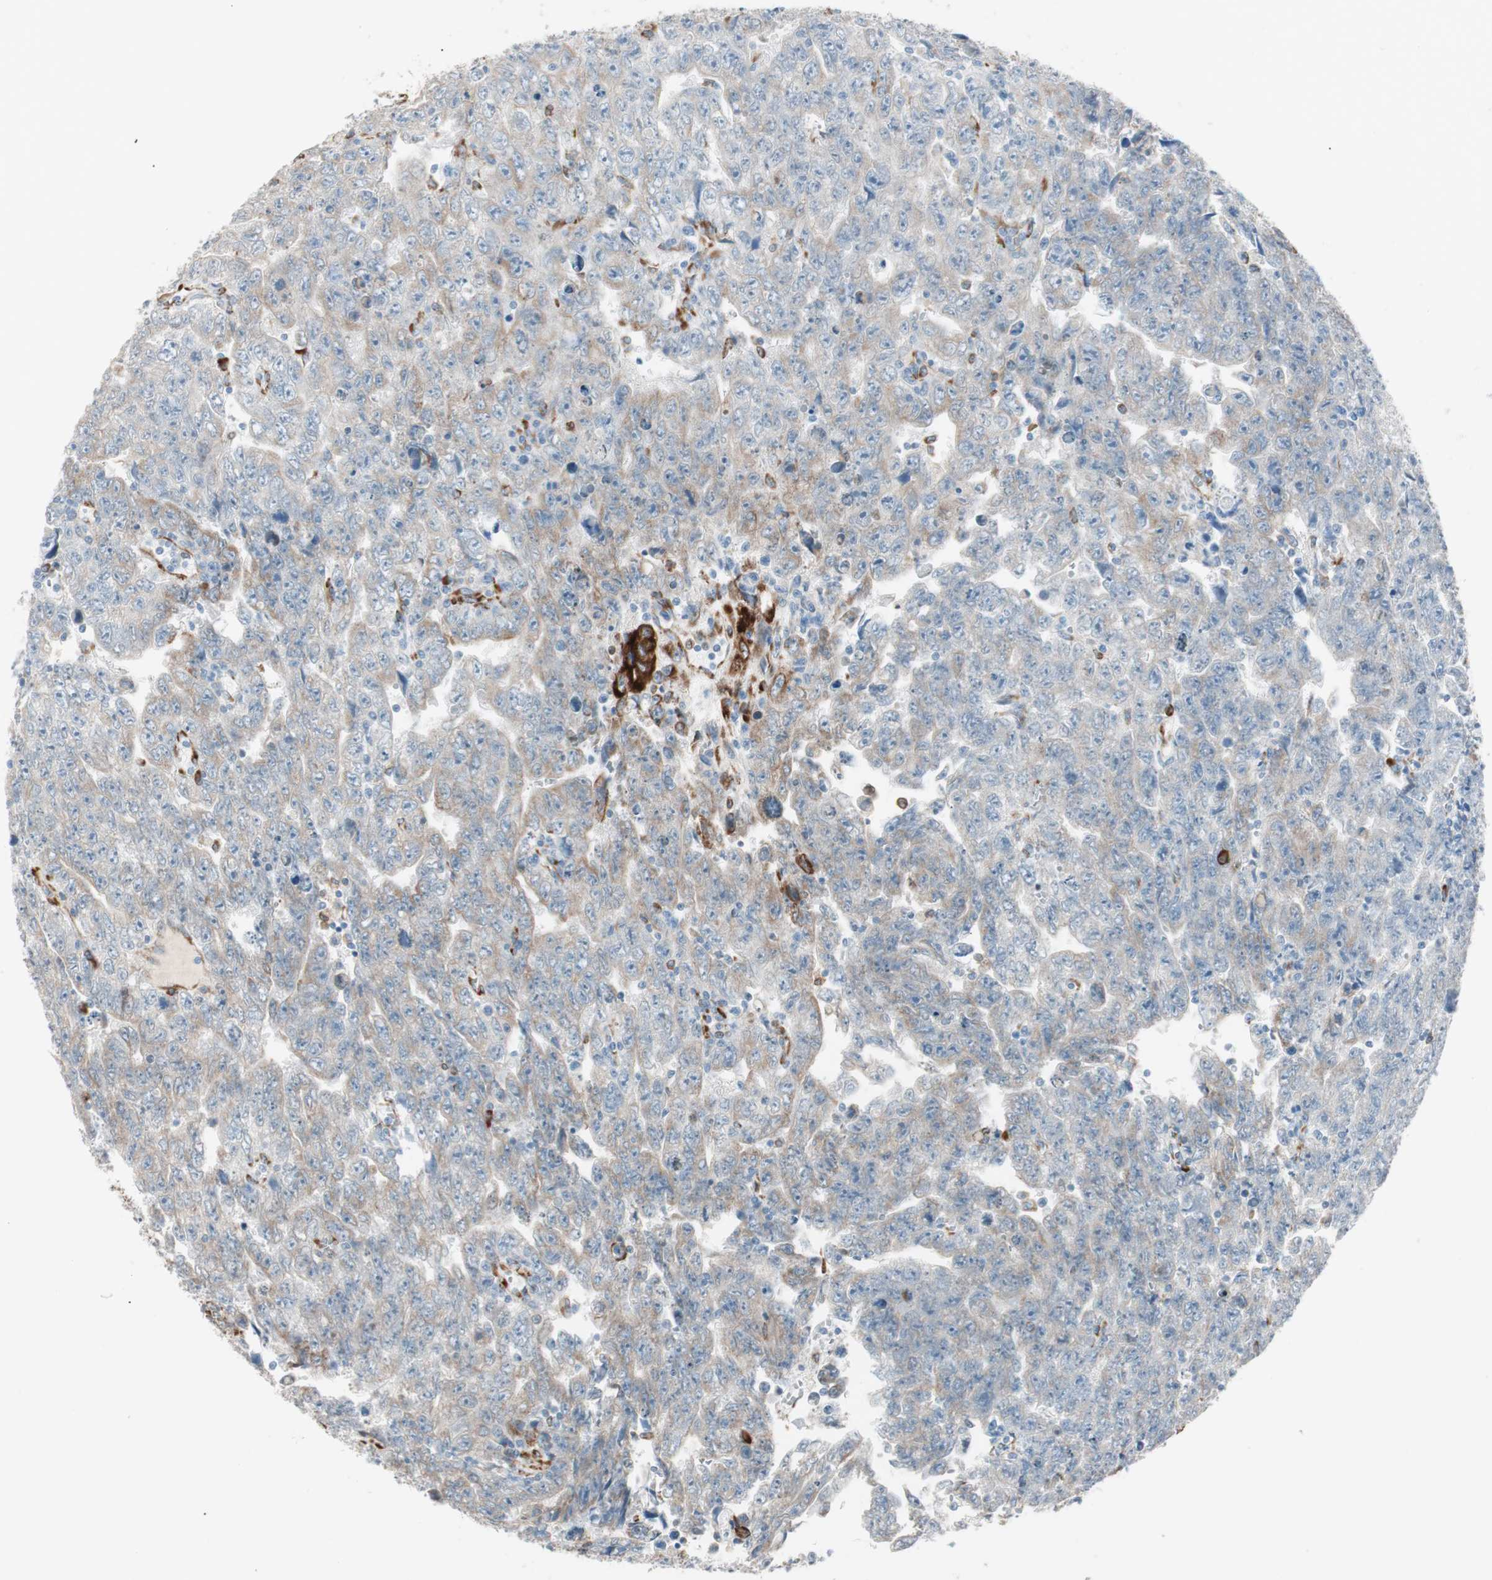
{"staining": {"intensity": "moderate", "quantity": ">75%", "location": "cytoplasmic/membranous"}, "tissue": "testis cancer", "cell_type": "Tumor cells", "image_type": "cancer", "snomed": [{"axis": "morphology", "description": "Carcinoma, Embryonal, NOS"}, {"axis": "topography", "description": "Testis"}], "caption": "An immunohistochemistry image of neoplastic tissue is shown. Protein staining in brown labels moderate cytoplasmic/membranous positivity in embryonal carcinoma (testis) within tumor cells. The staining was performed using DAB (3,3'-diaminobenzidine), with brown indicating positive protein expression. Nuclei are stained blue with hematoxylin.", "gene": "P4HTM", "patient": {"sex": "male", "age": 28}}